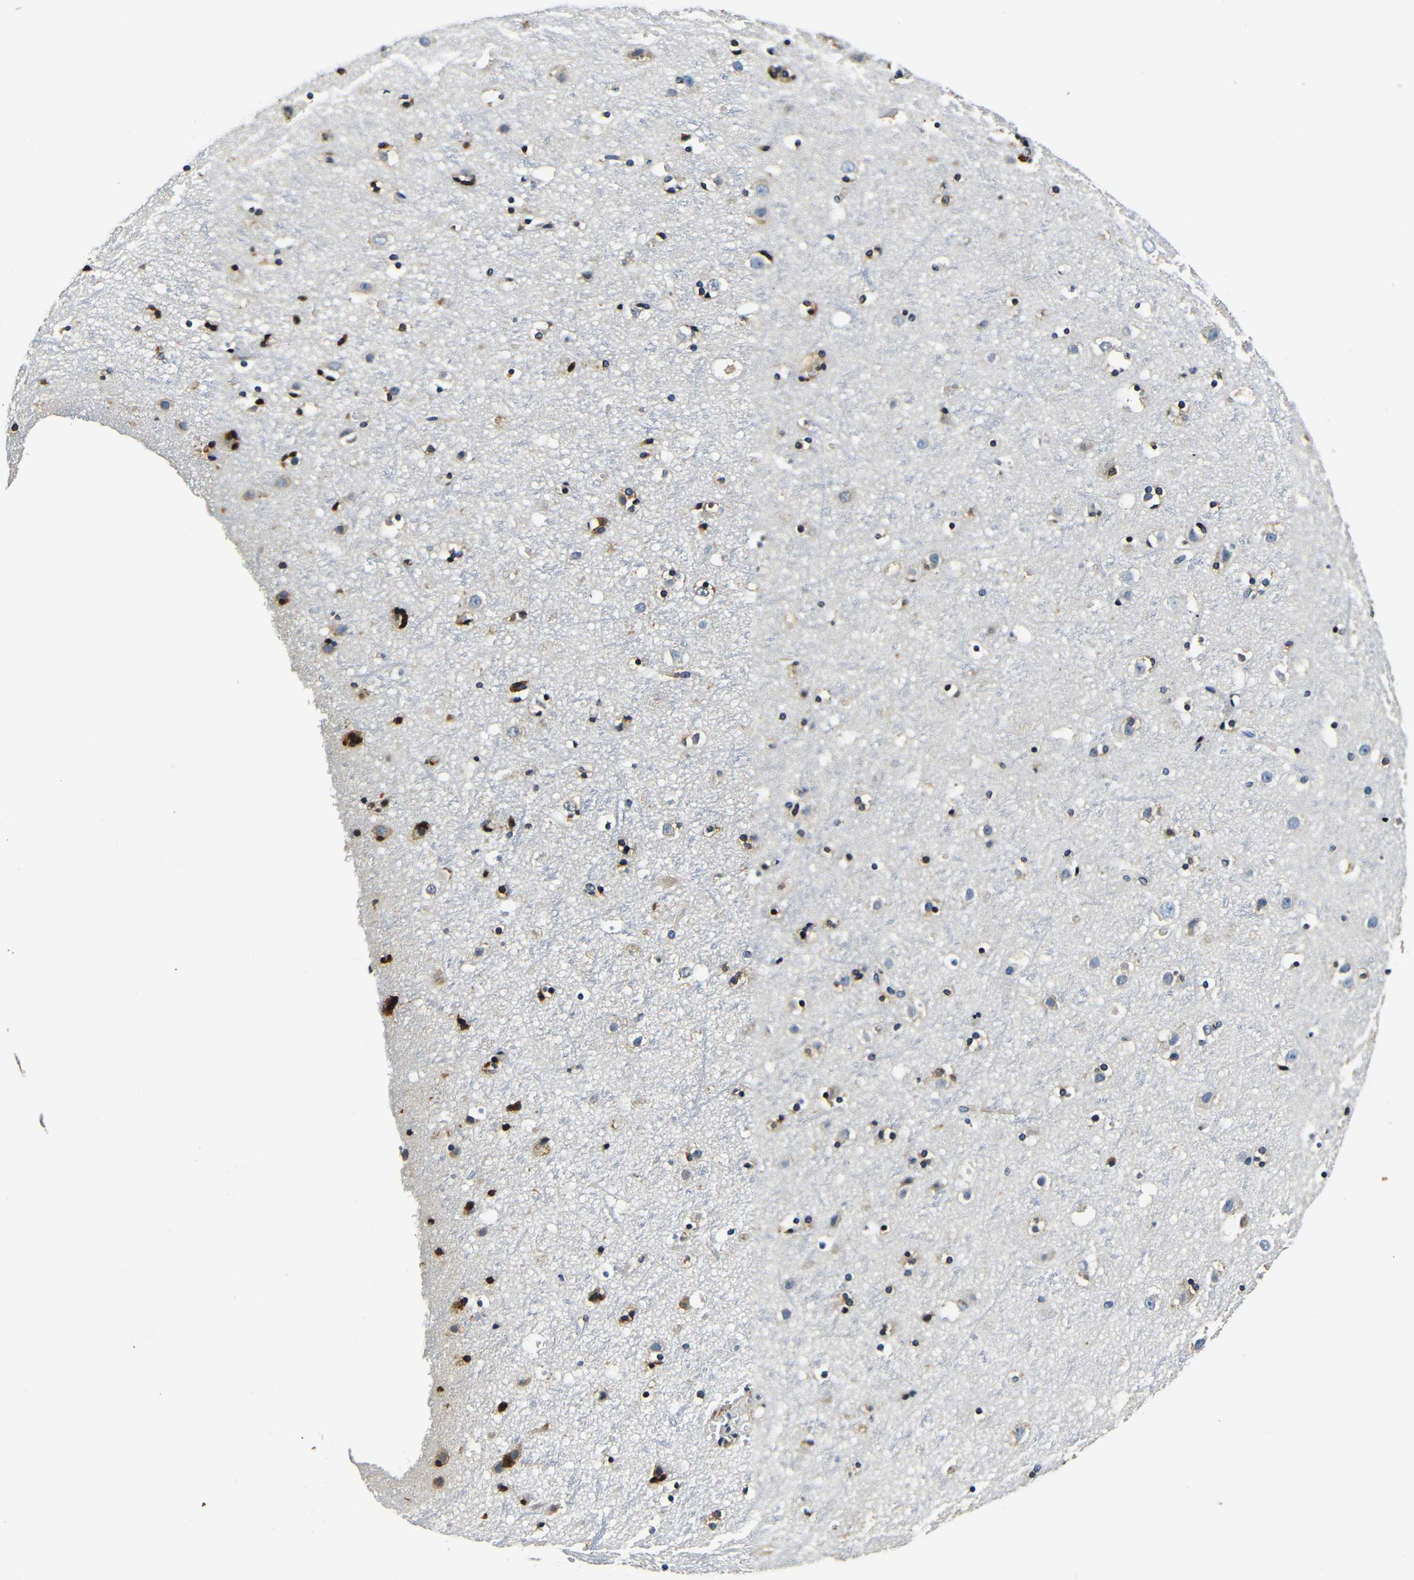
{"staining": {"intensity": "negative", "quantity": "none", "location": "none"}, "tissue": "cerebral cortex", "cell_type": "Endothelial cells", "image_type": "normal", "snomed": [{"axis": "morphology", "description": "Normal tissue, NOS"}, {"axis": "topography", "description": "Cerebral cortex"}], "caption": "High power microscopy image of an immunohistochemistry (IHC) micrograph of normal cerebral cortex, revealing no significant positivity in endothelial cells.", "gene": "RRBP1", "patient": {"sex": "male", "age": 45}}